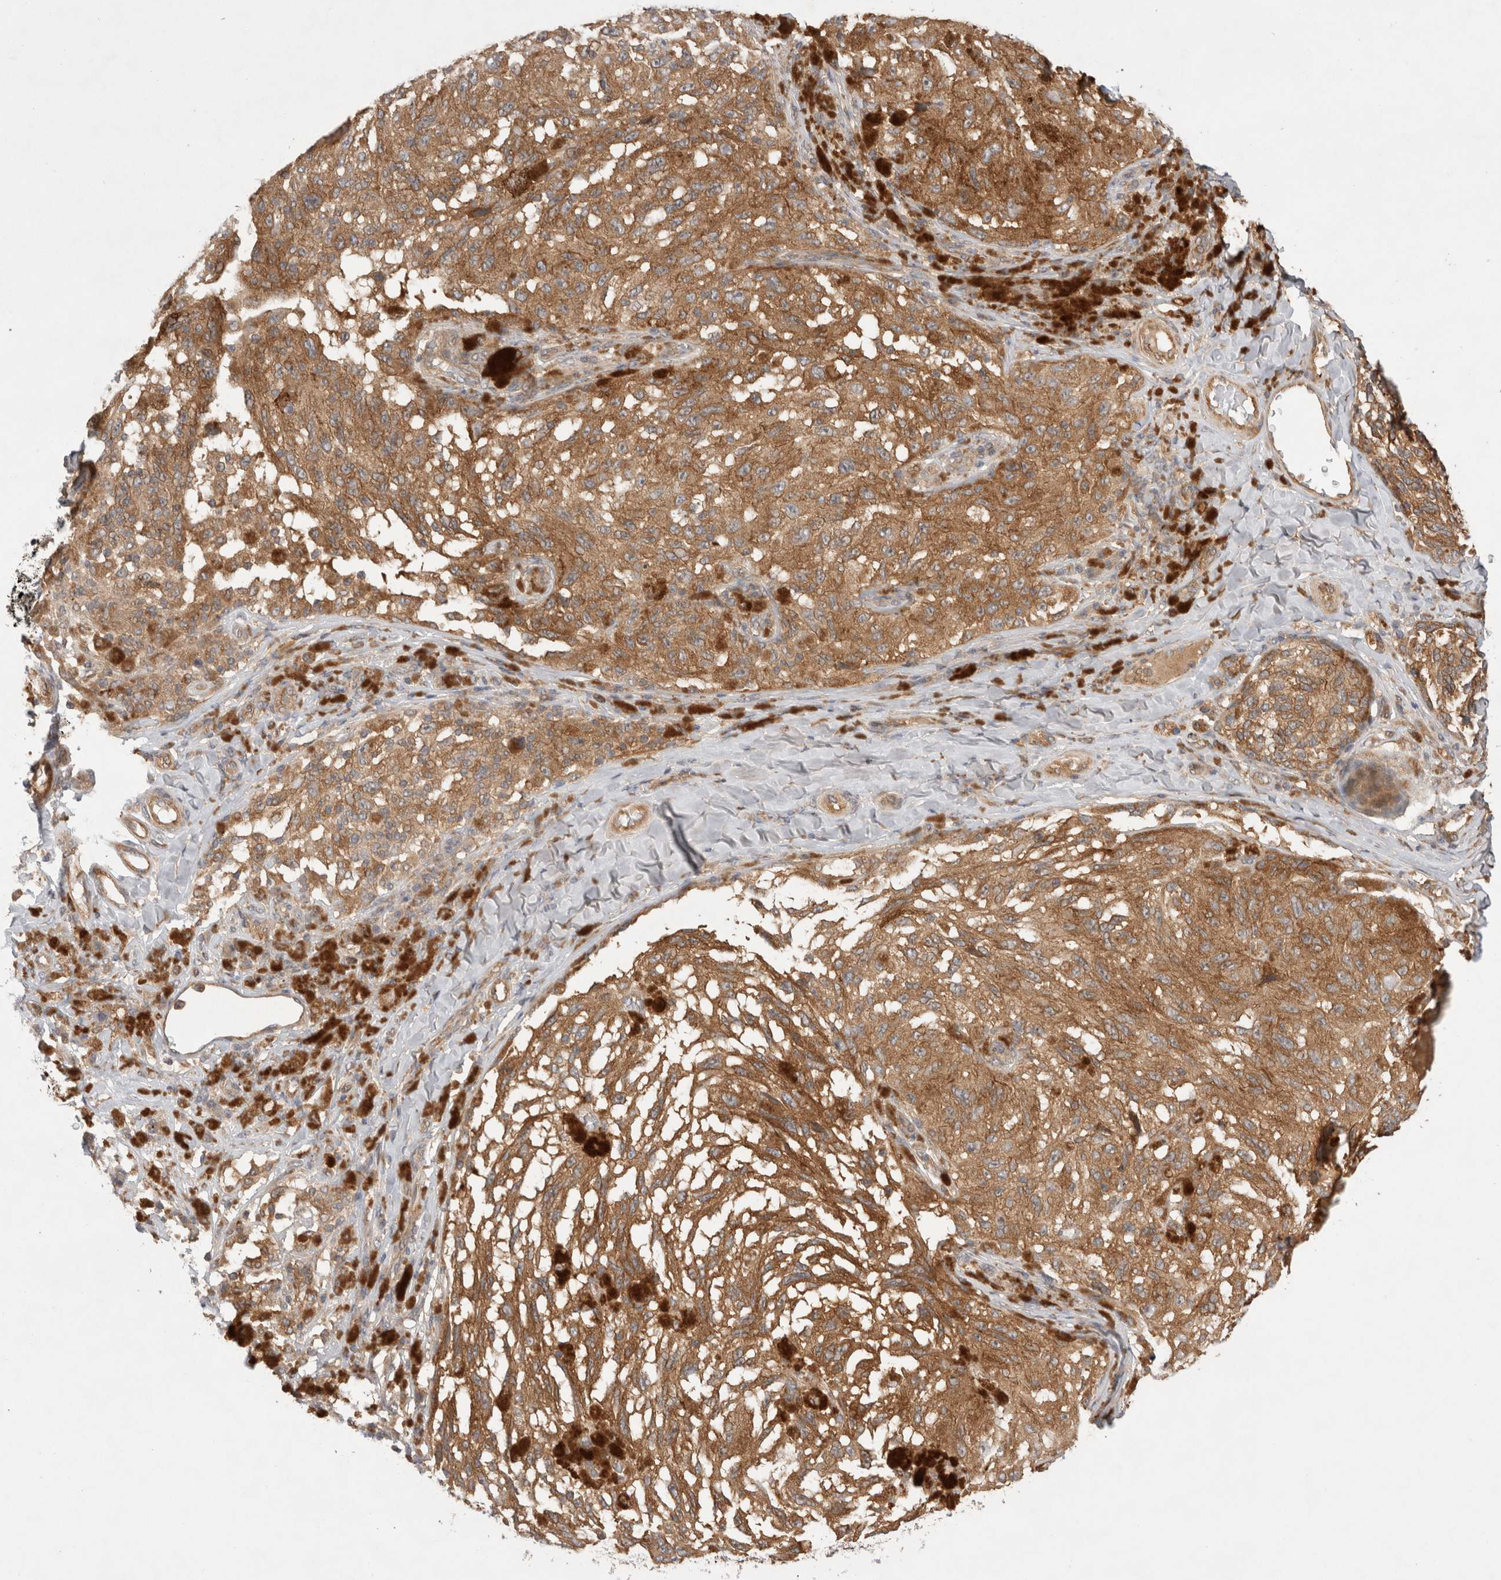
{"staining": {"intensity": "moderate", "quantity": ">75%", "location": "cytoplasmic/membranous"}, "tissue": "melanoma", "cell_type": "Tumor cells", "image_type": "cancer", "snomed": [{"axis": "morphology", "description": "Malignant melanoma, NOS"}, {"axis": "topography", "description": "Skin"}], "caption": "Protein expression analysis of human malignant melanoma reveals moderate cytoplasmic/membranous positivity in approximately >75% of tumor cells. (brown staining indicates protein expression, while blue staining denotes nuclei).", "gene": "VPS28", "patient": {"sex": "female", "age": 73}}